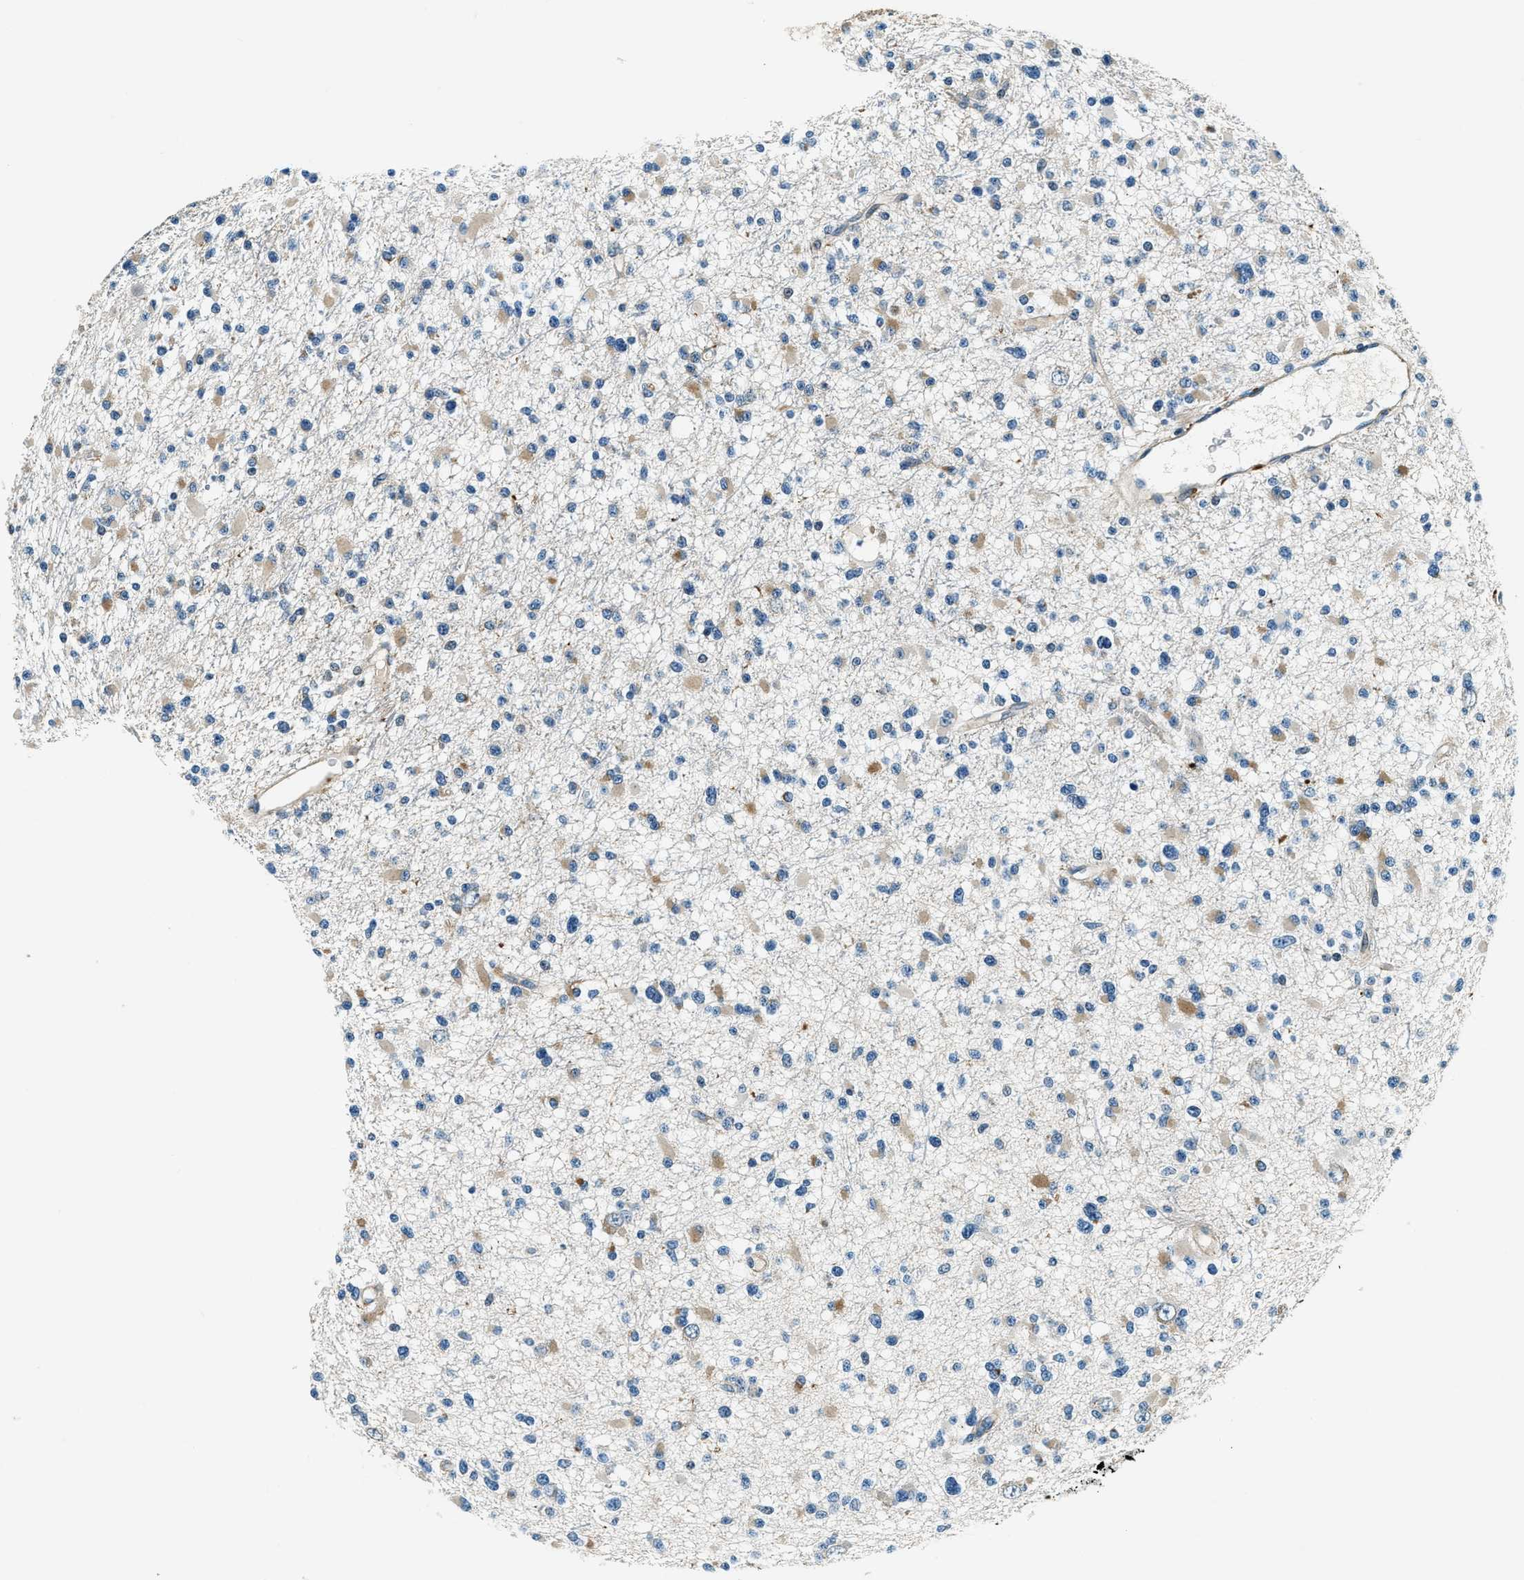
{"staining": {"intensity": "negative", "quantity": "none", "location": "none"}, "tissue": "glioma", "cell_type": "Tumor cells", "image_type": "cancer", "snomed": [{"axis": "morphology", "description": "Glioma, malignant, Low grade"}, {"axis": "topography", "description": "Brain"}], "caption": "Immunohistochemistry histopathology image of human glioma stained for a protein (brown), which reveals no expression in tumor cells.", "gene": "C2orf66", "patient": {"sex": "female", "age": 22}}